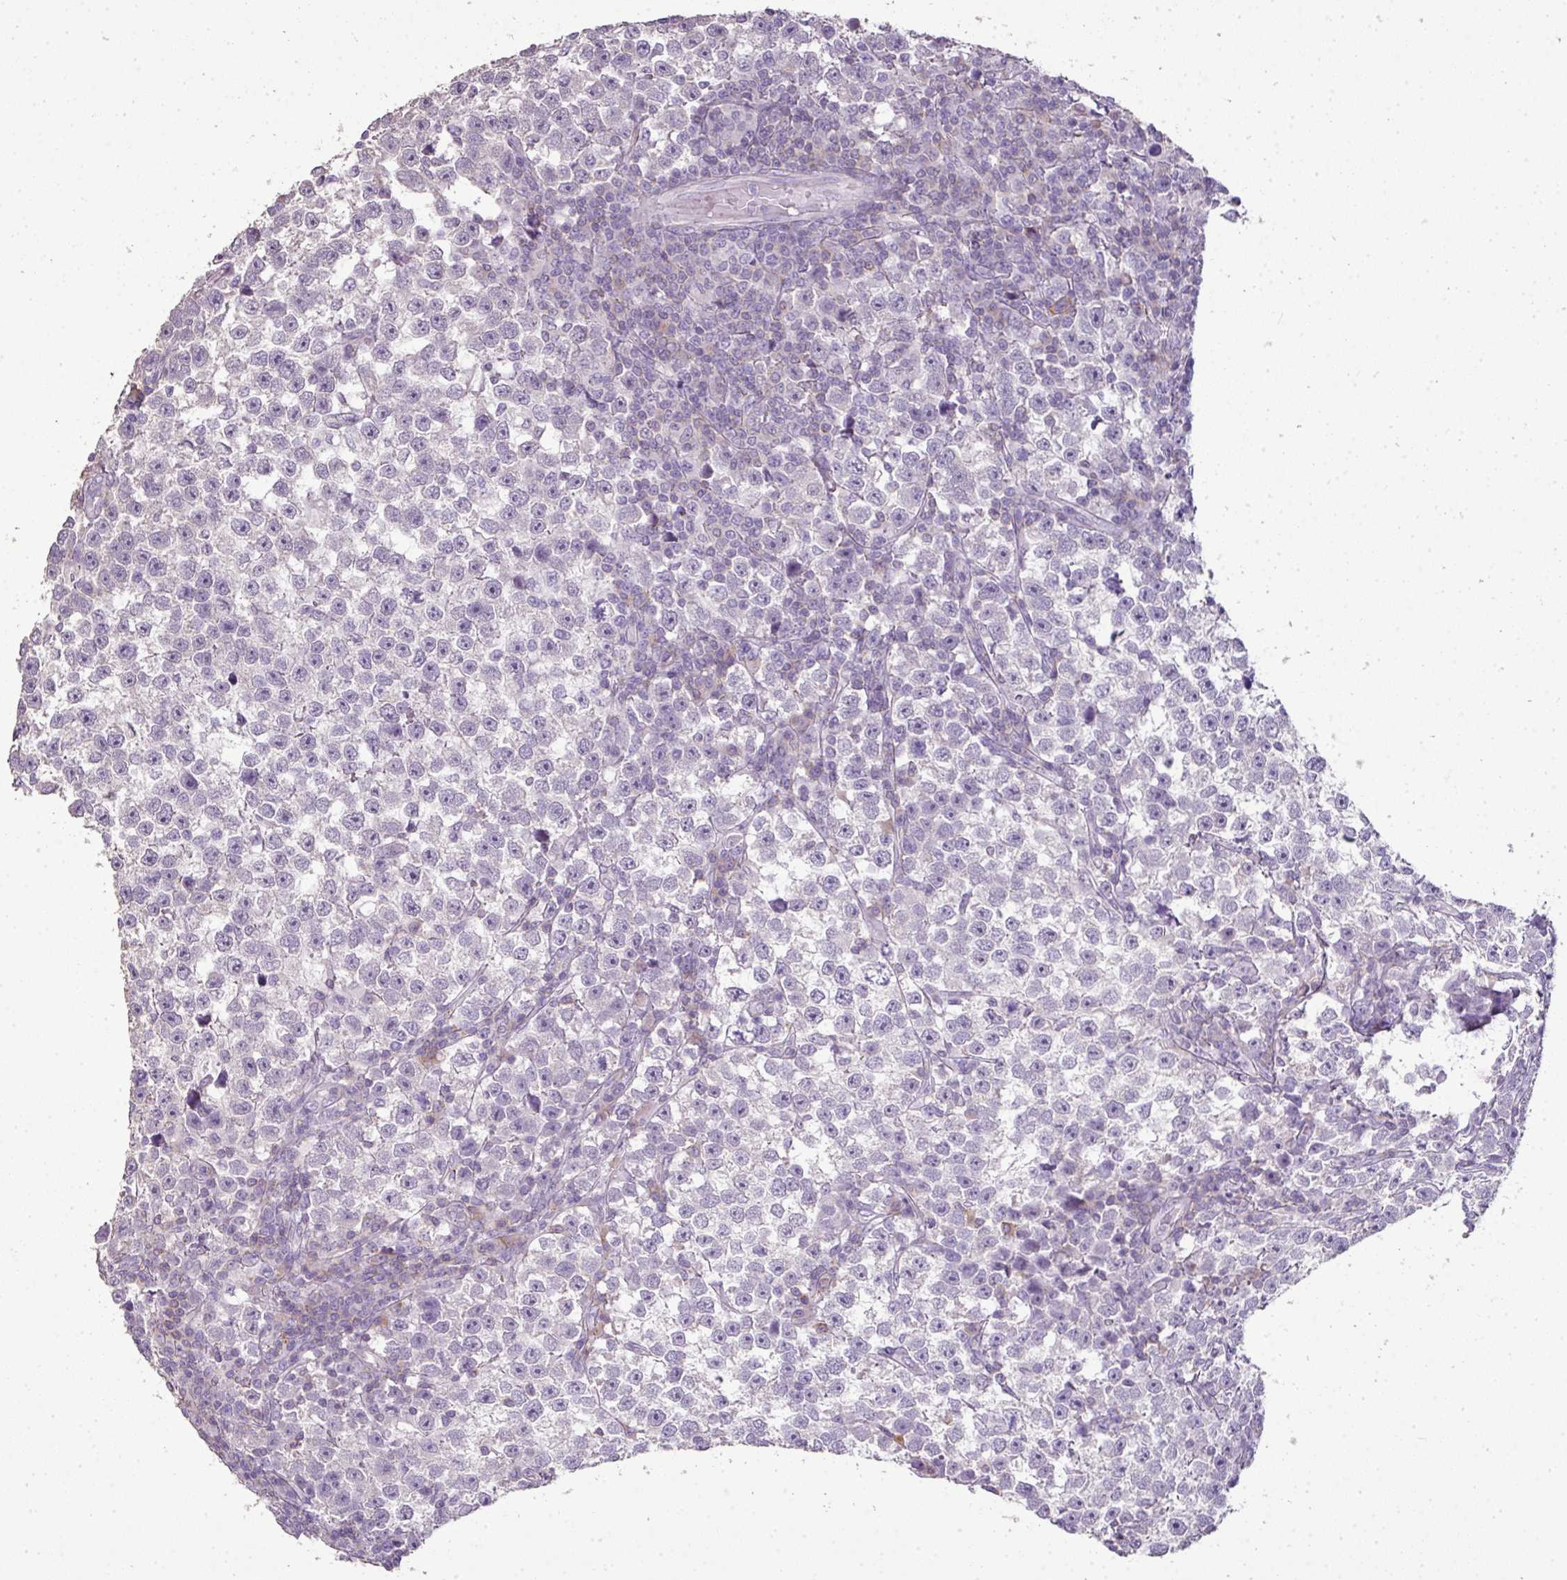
{"staining": {"intensity": "negative", "quantity": "none", "location": "none"}, "tissue": "testis cancer", "cell_type": "Tumor cells", "image_type": "cancer", "snomed": [{"axis": "morphology", "description": "Normal tissue, NOS"}, {"axis": "morphology", "description": "Seminoma, NOS"}, {"axis": "topography", "description": "Testis"}], "caption": "An image of human seminoma (testis) is negative for staining in tumor cells.", "gene": "LY9", "patient": {"sex": "male", "age": 43}}